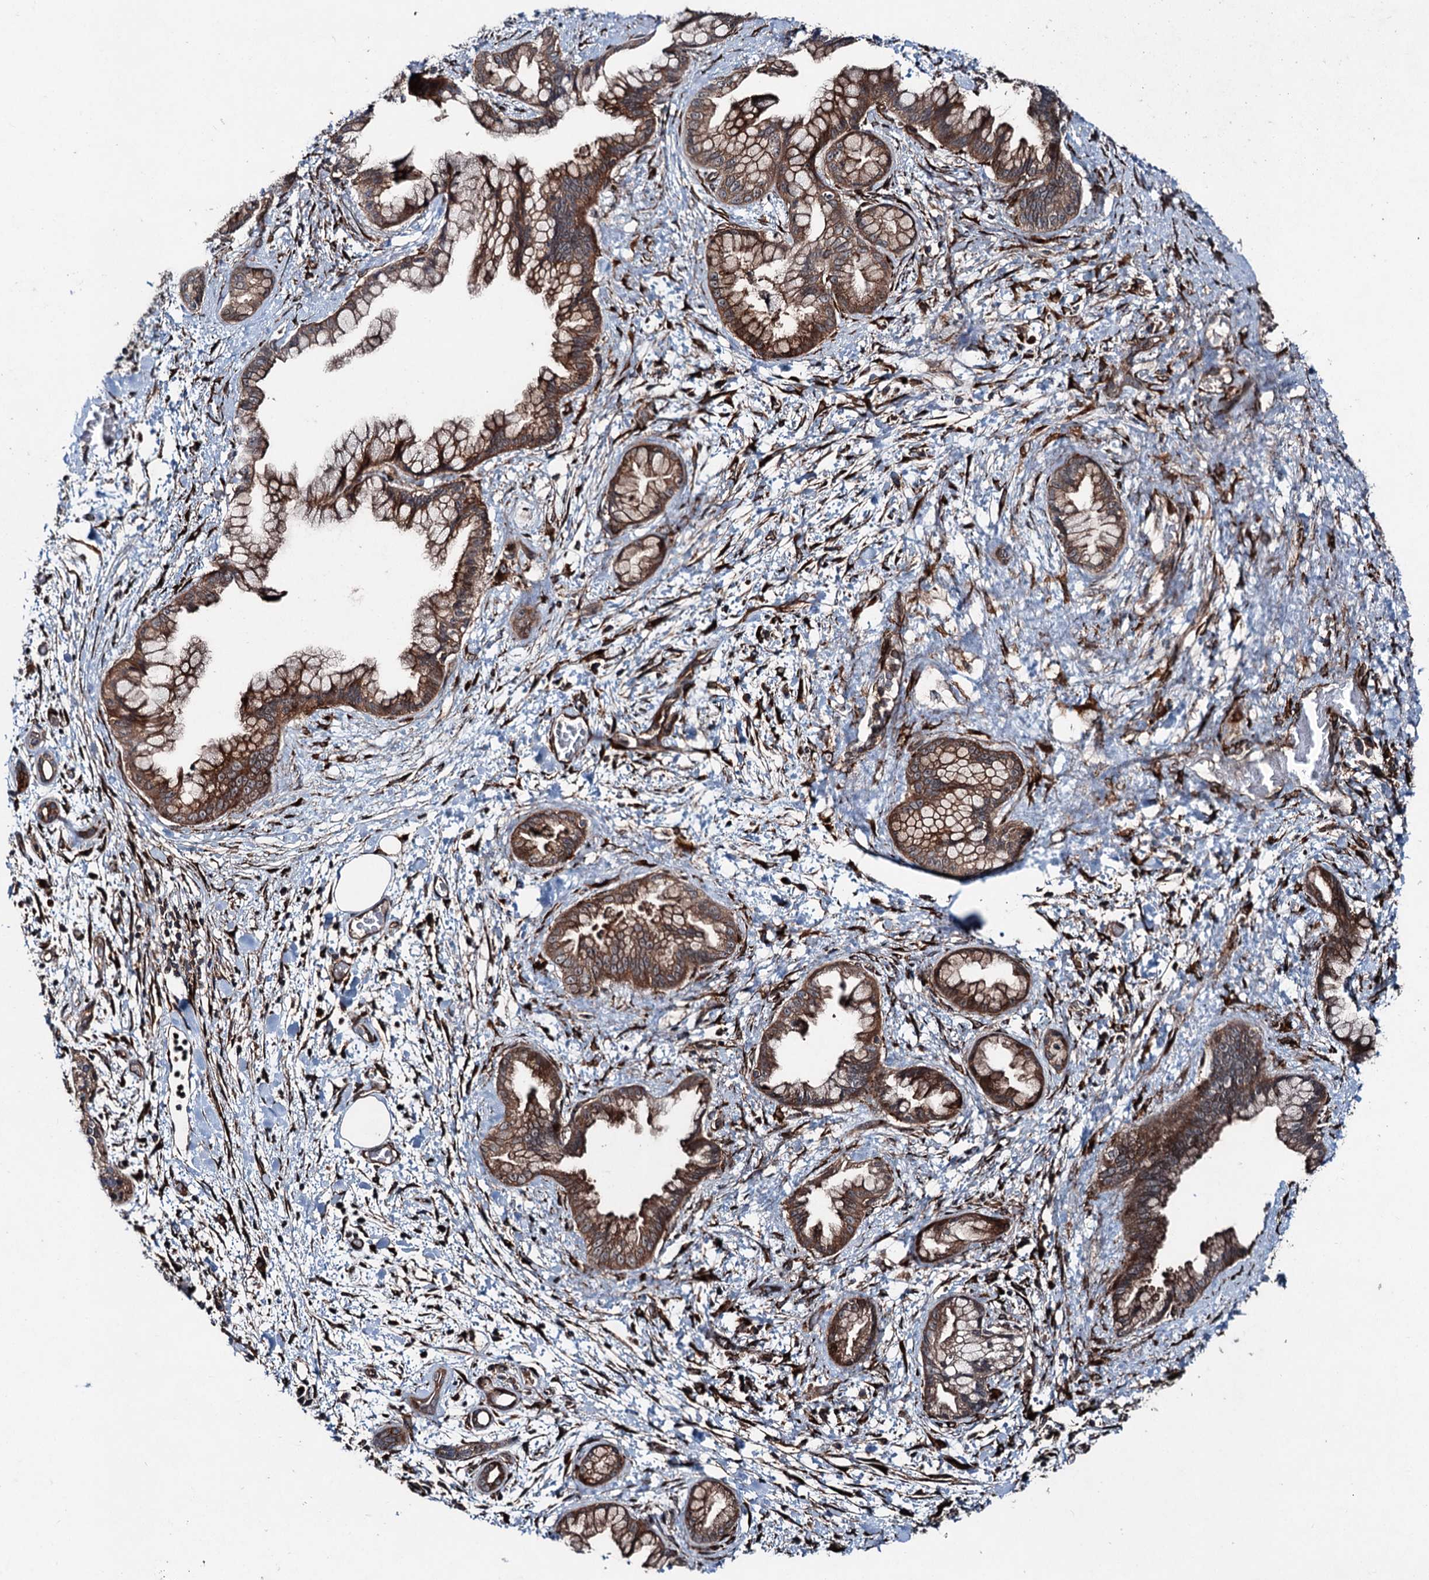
{"staining": {"intensity": "strong", "quantity": ">75%", "location": "cytoplasmic/membranous"}, "tissue": "pancreatic cancer", "cell_type": "Tumor cells", "image_type": "cancer", "snomed": [{"axis": "morphology", "description": "Adenocarcinoma, NOS"}, {"axis": "topography", "description": "Pancreas"}], "caption": "DAB (3,3'-diaminobenzidine) immunohistochemical staining of human pancreatic adenocarcinoma reveals strong cytoplasmic/membranous protein positivity in about >75% of tumor cells. Nuclei are stained in blue.", "gene": "DDIAS", "patient": {"sex": "female", "age": 78}}